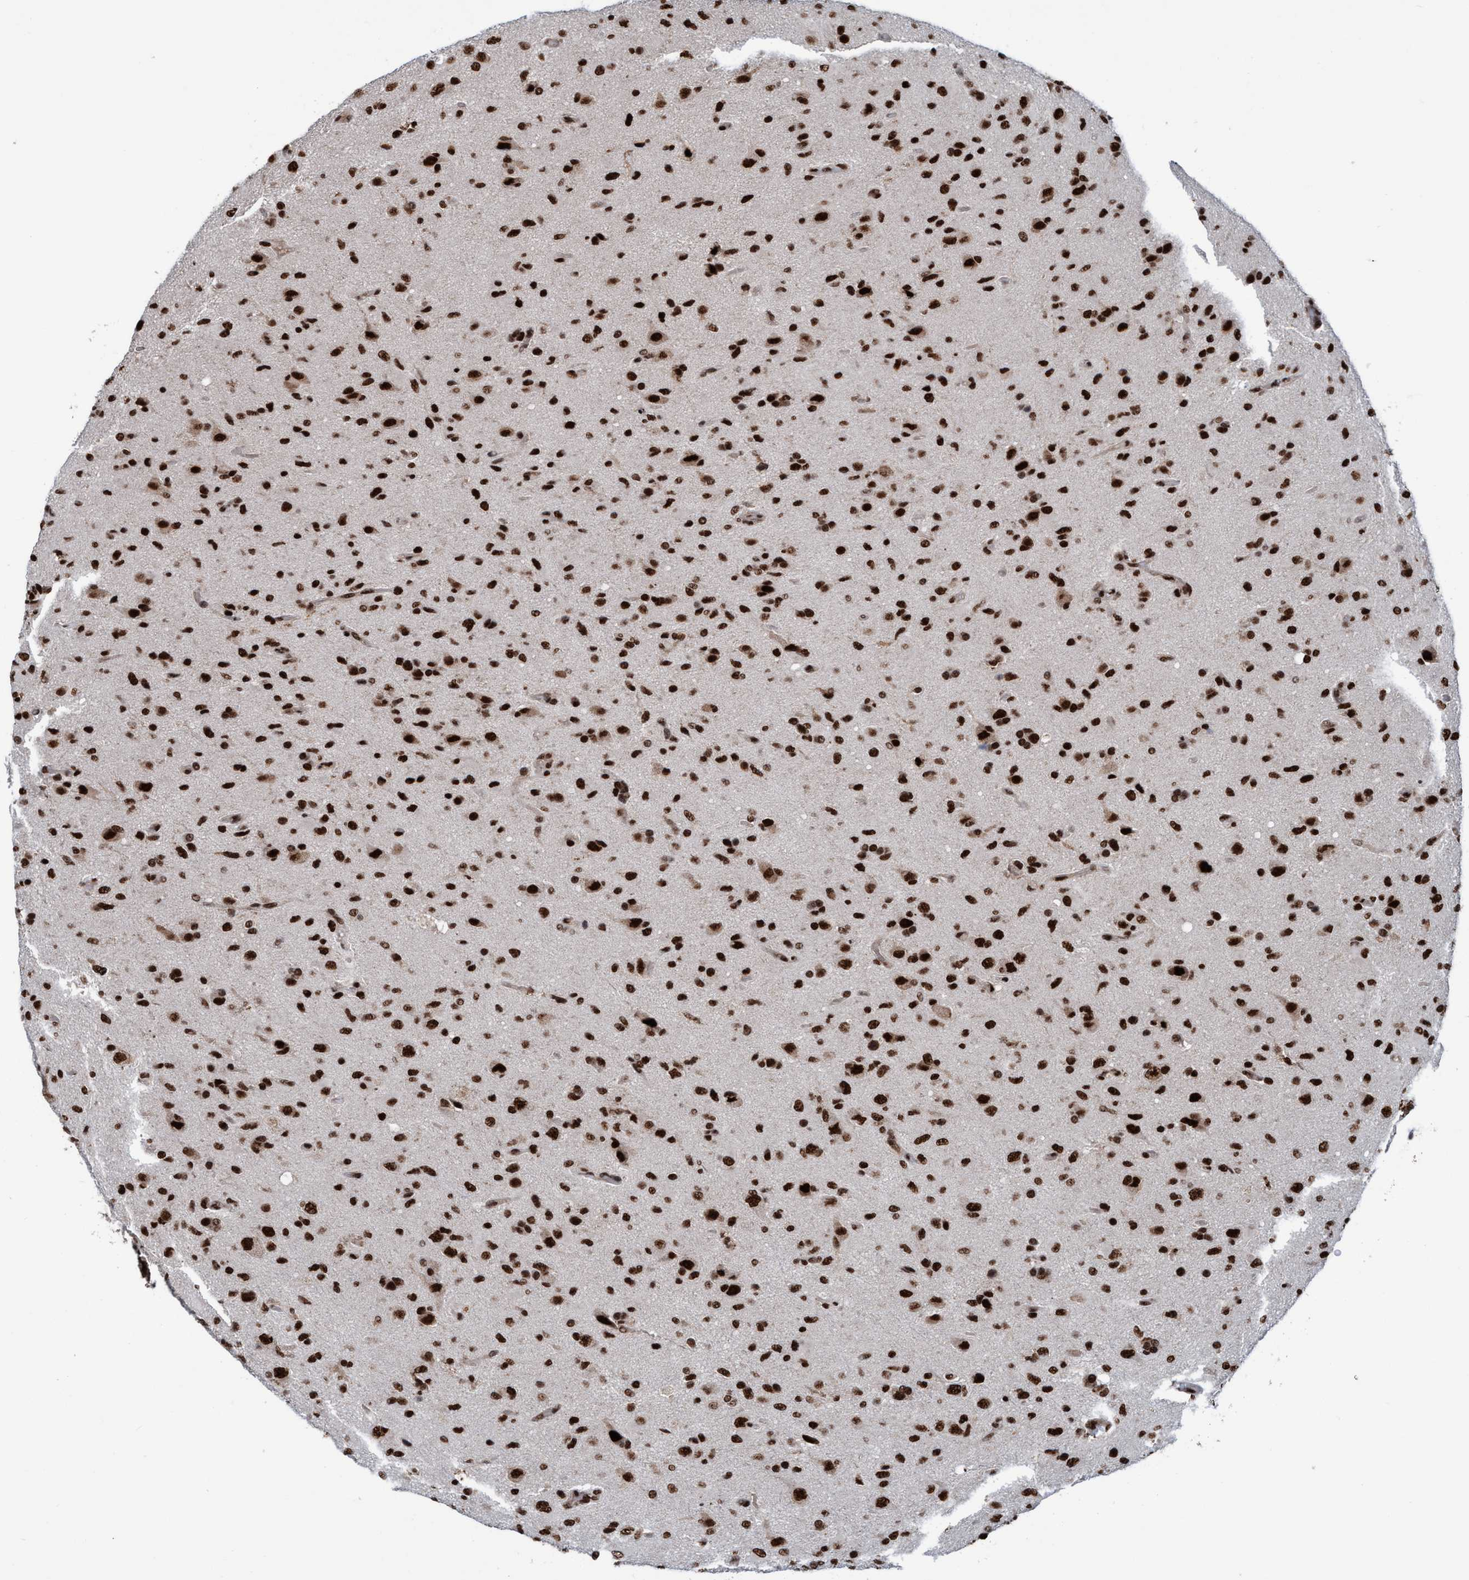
{"staining": {"intensity": "strong", "quantity": ">75%", "location": "nuclear"}, "tissue": "glioma", "cell_type": "Tumor cells", "image_type": "cancer", "snomed": [{"axis": "morphology", "description": "Glioma, malignant, High grade"}, {"axis": "topography", "description": "Brain"}], "caption": "This image reveals immunohistochemistry staining of glioma, with high strong nuclear expression in about >75% of tumor cells.", "gene": "TOPBP1", "patient": {"sex": "male", "age": 71}}